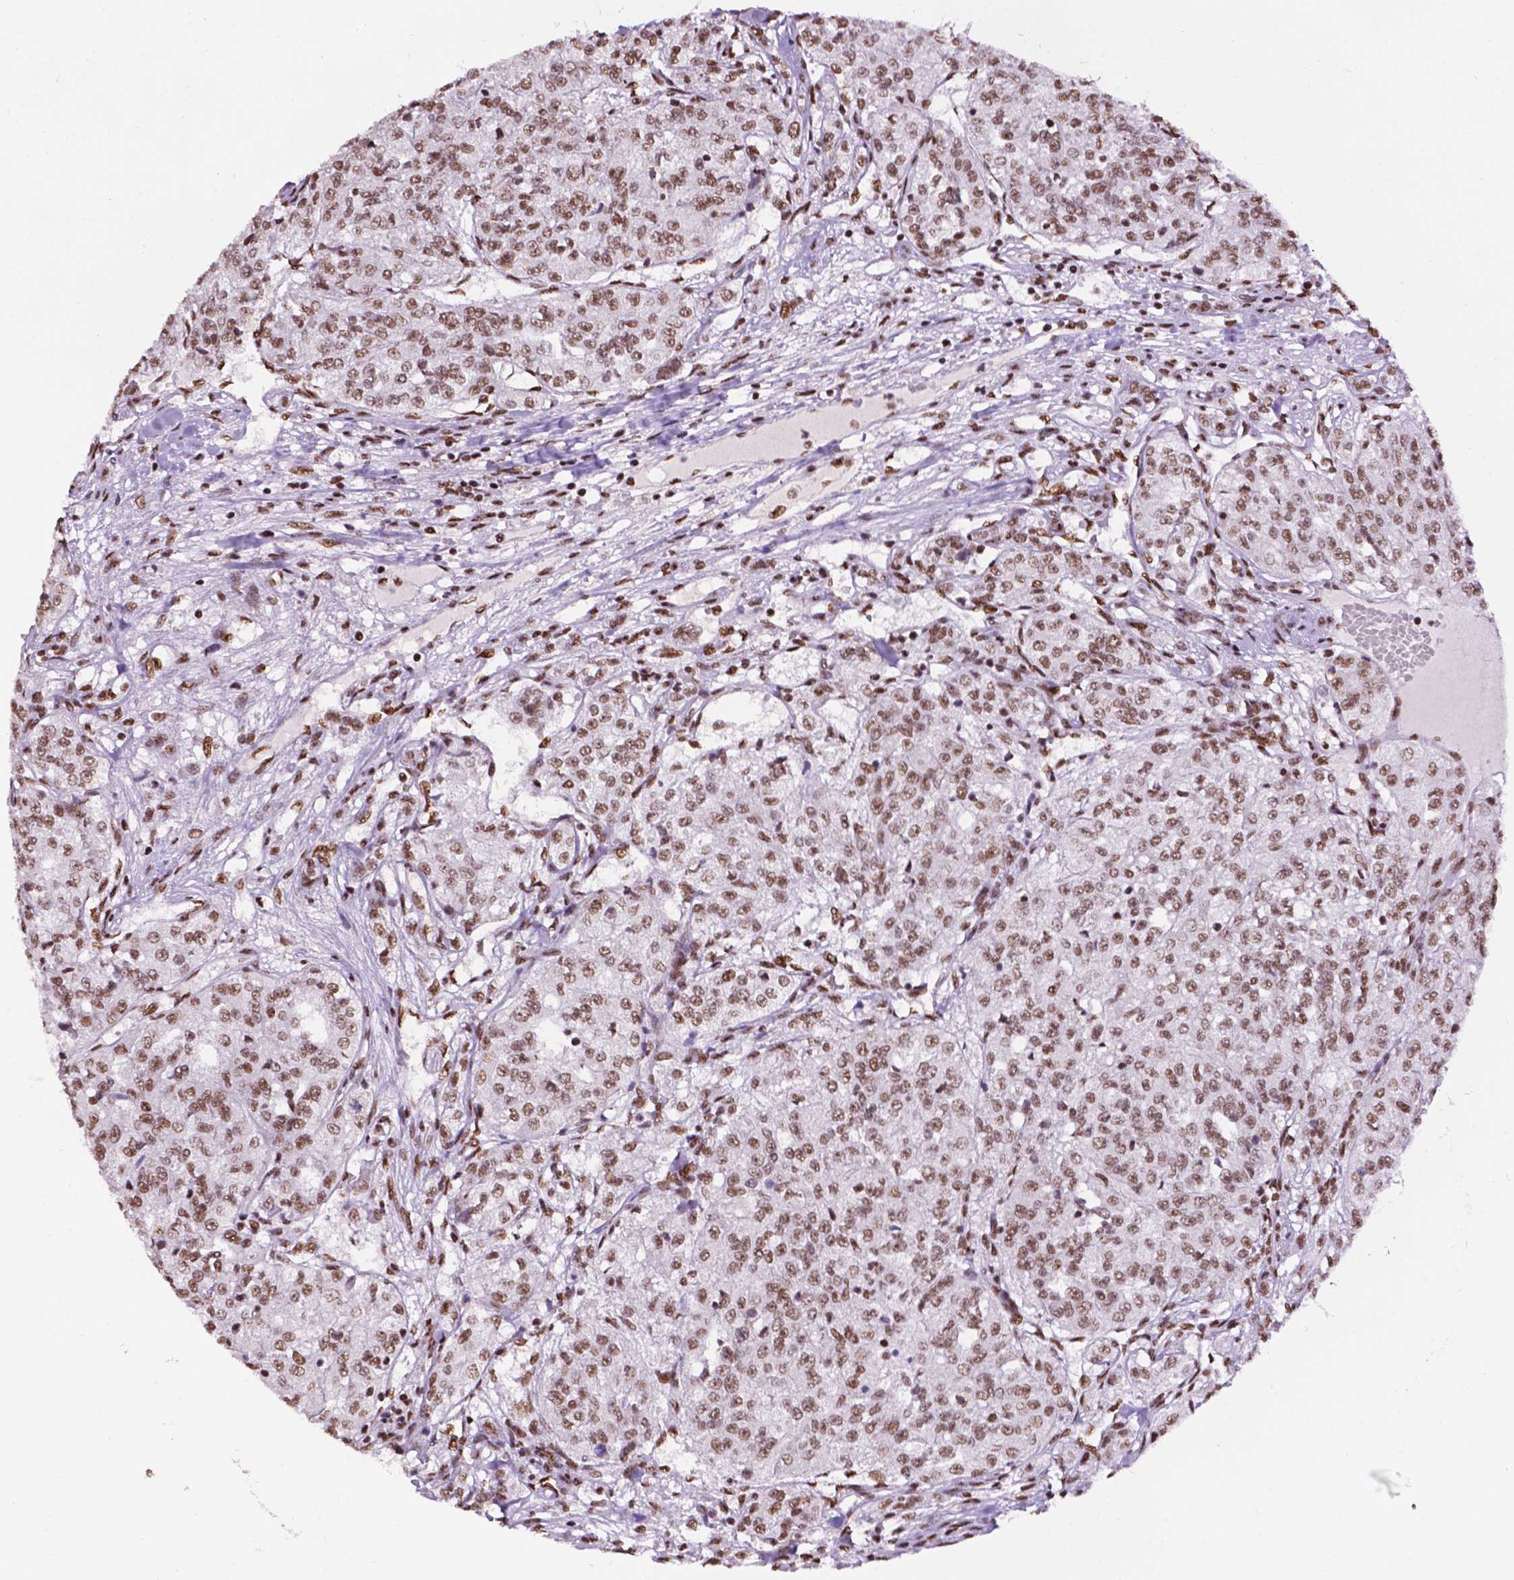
{"staining": {"intensity": "moderate", "quantity": ">75%", "location": "nuclear"}, "tissue": "renal cancer", "cell_type": "Tumor cells", "image_type": "cancer", "snomed": [{"axis": "morphology", "description": "Adenocarcinoma, NOS"}, {"axis": "topography", "description": "Kidney"}], "caption": "This micrograph reveals IHC staining of renal cancer, with medium moderate nuclear positivity in about >75% of tumor cells.", "gene": "CCAR2", "patient": {"sex": "female", "age": 63}}